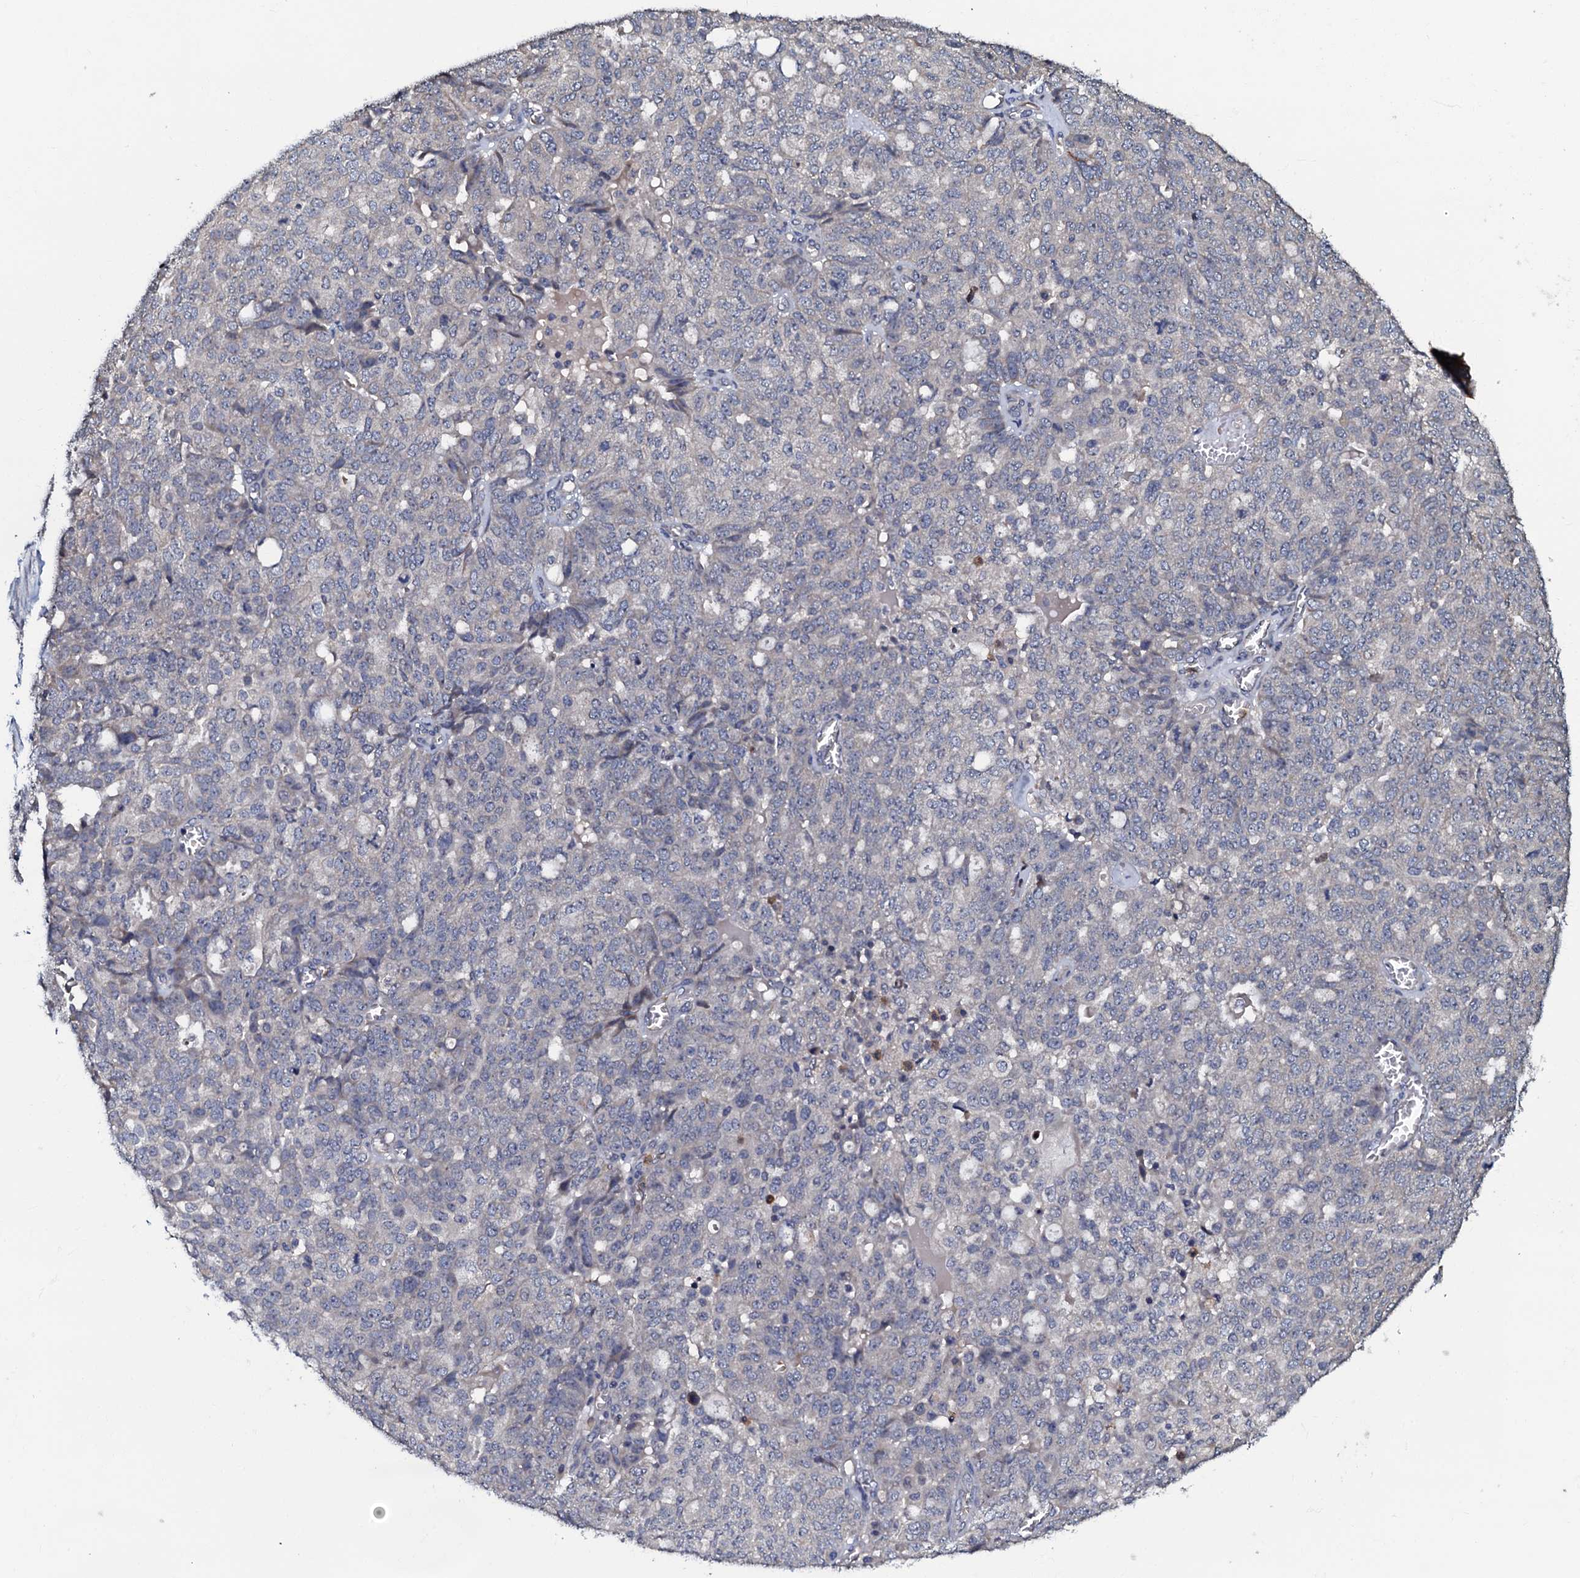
{"staining": {"intensity": "negative", "quantity": "none", "location": "none"}, "tissue": "ovarian cancer", "cell_type": "Tumor cells", "image_type": "cancer", "snomed": [{"axis": "morphology", "description": "Cystadenocarcinoma, serous, NOS"}, {"axis": "topography", "description": "Soft tissue"}, {"axis": "topography", "description": "Ovary"}], "caption": "IHC micrograph of neoplastic tissue: human ovarian cancer stained with DAB (3,3'-diaminobenzidine) reveals no significant protein staining in tumor cells.", "gene": "CPNE2", "patient": {"sex": "female", "age": 57}}